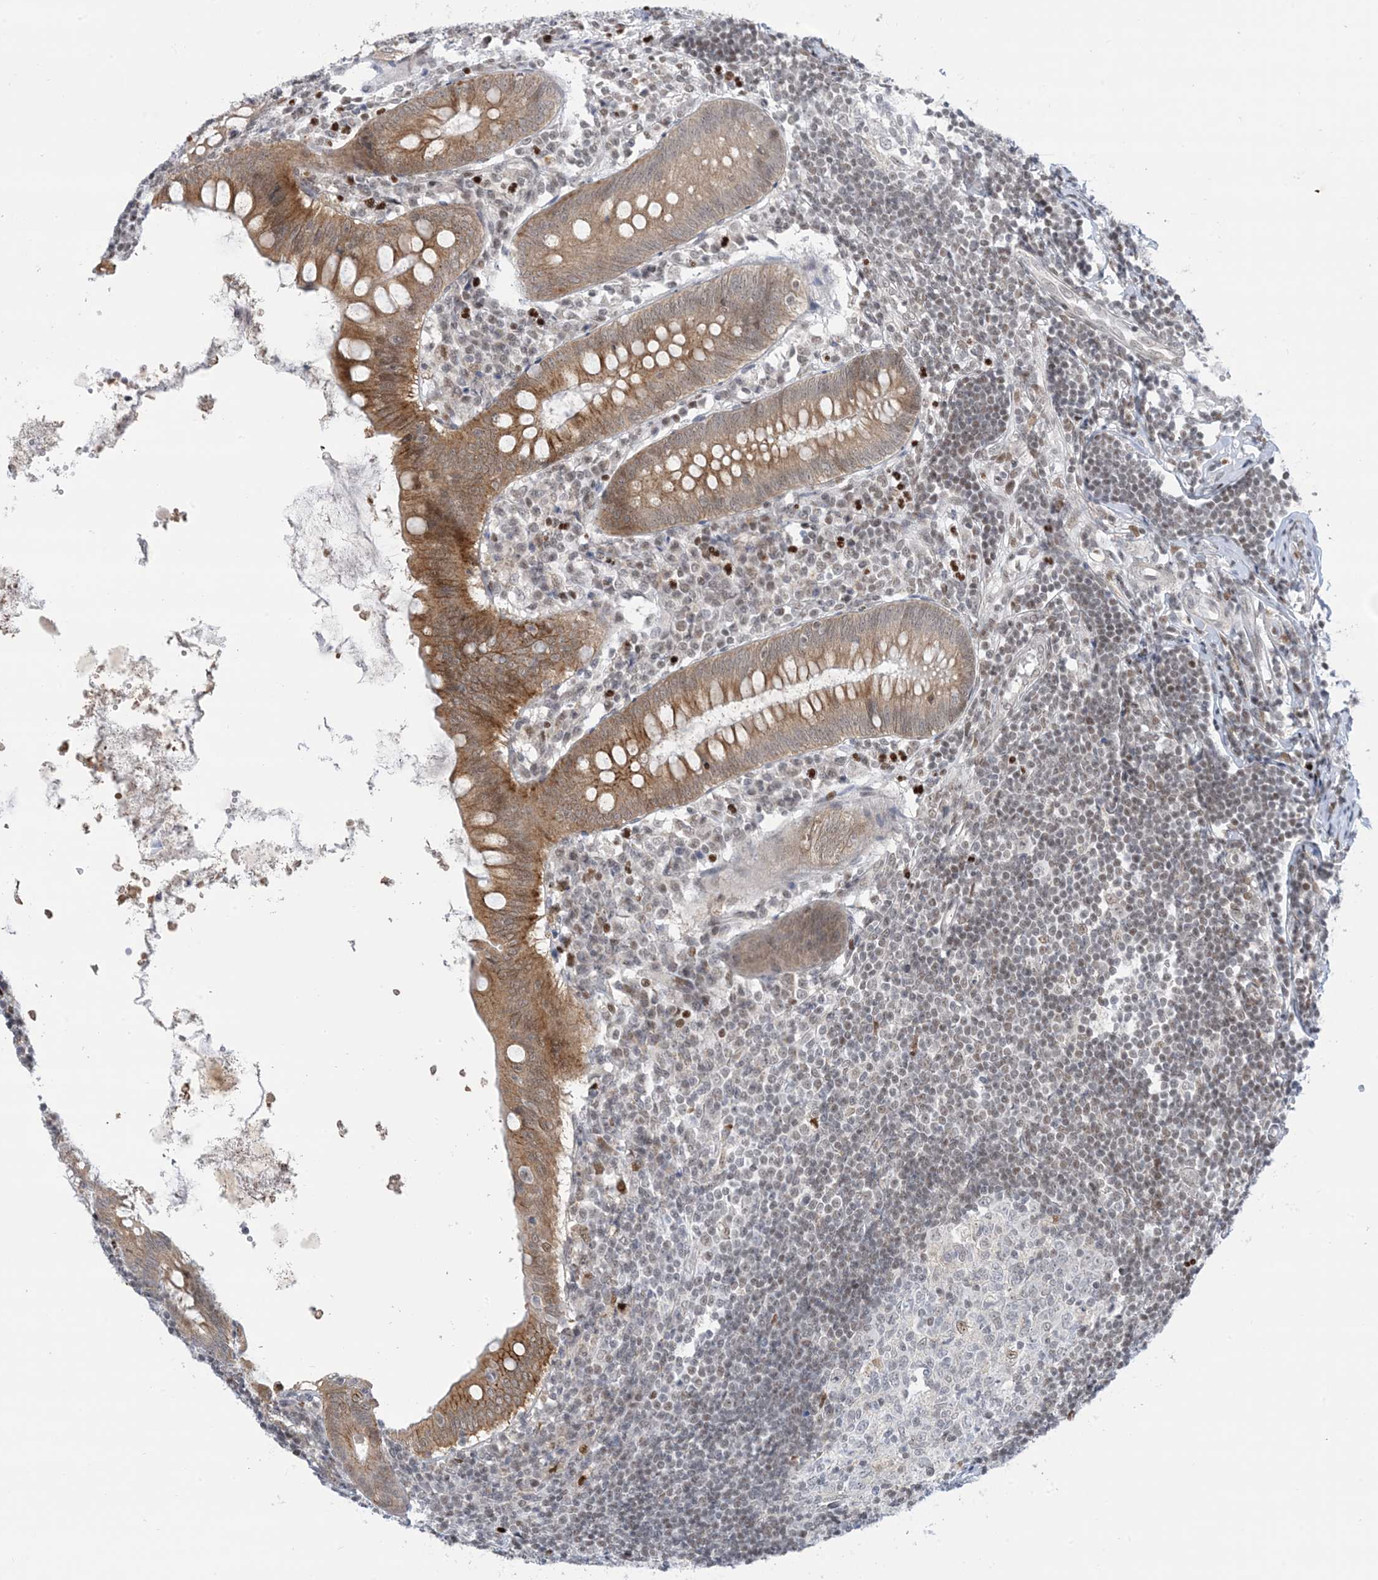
{"staining": {"intensity": "moderate", "quantity": ">75%", "location": "cytoplasmic/membranous"}, "tissue": "appendix", "cell_type": "Glandular cells", "image_type": "normal", "snomed": [{"axis": "morphology", "description": "Normal tissue, NOS"}, {"axis": "topography", "description": "Appendix"}], "caption": "A micrograph showing moderate cytoplasmic/membranous expression in approximately >75% of glandular cells in unremarkable appendix, as visualized by brown immunohistochemical staining.", "gene": "TFPT", "patient": {"sex": "female", "age": 54}}